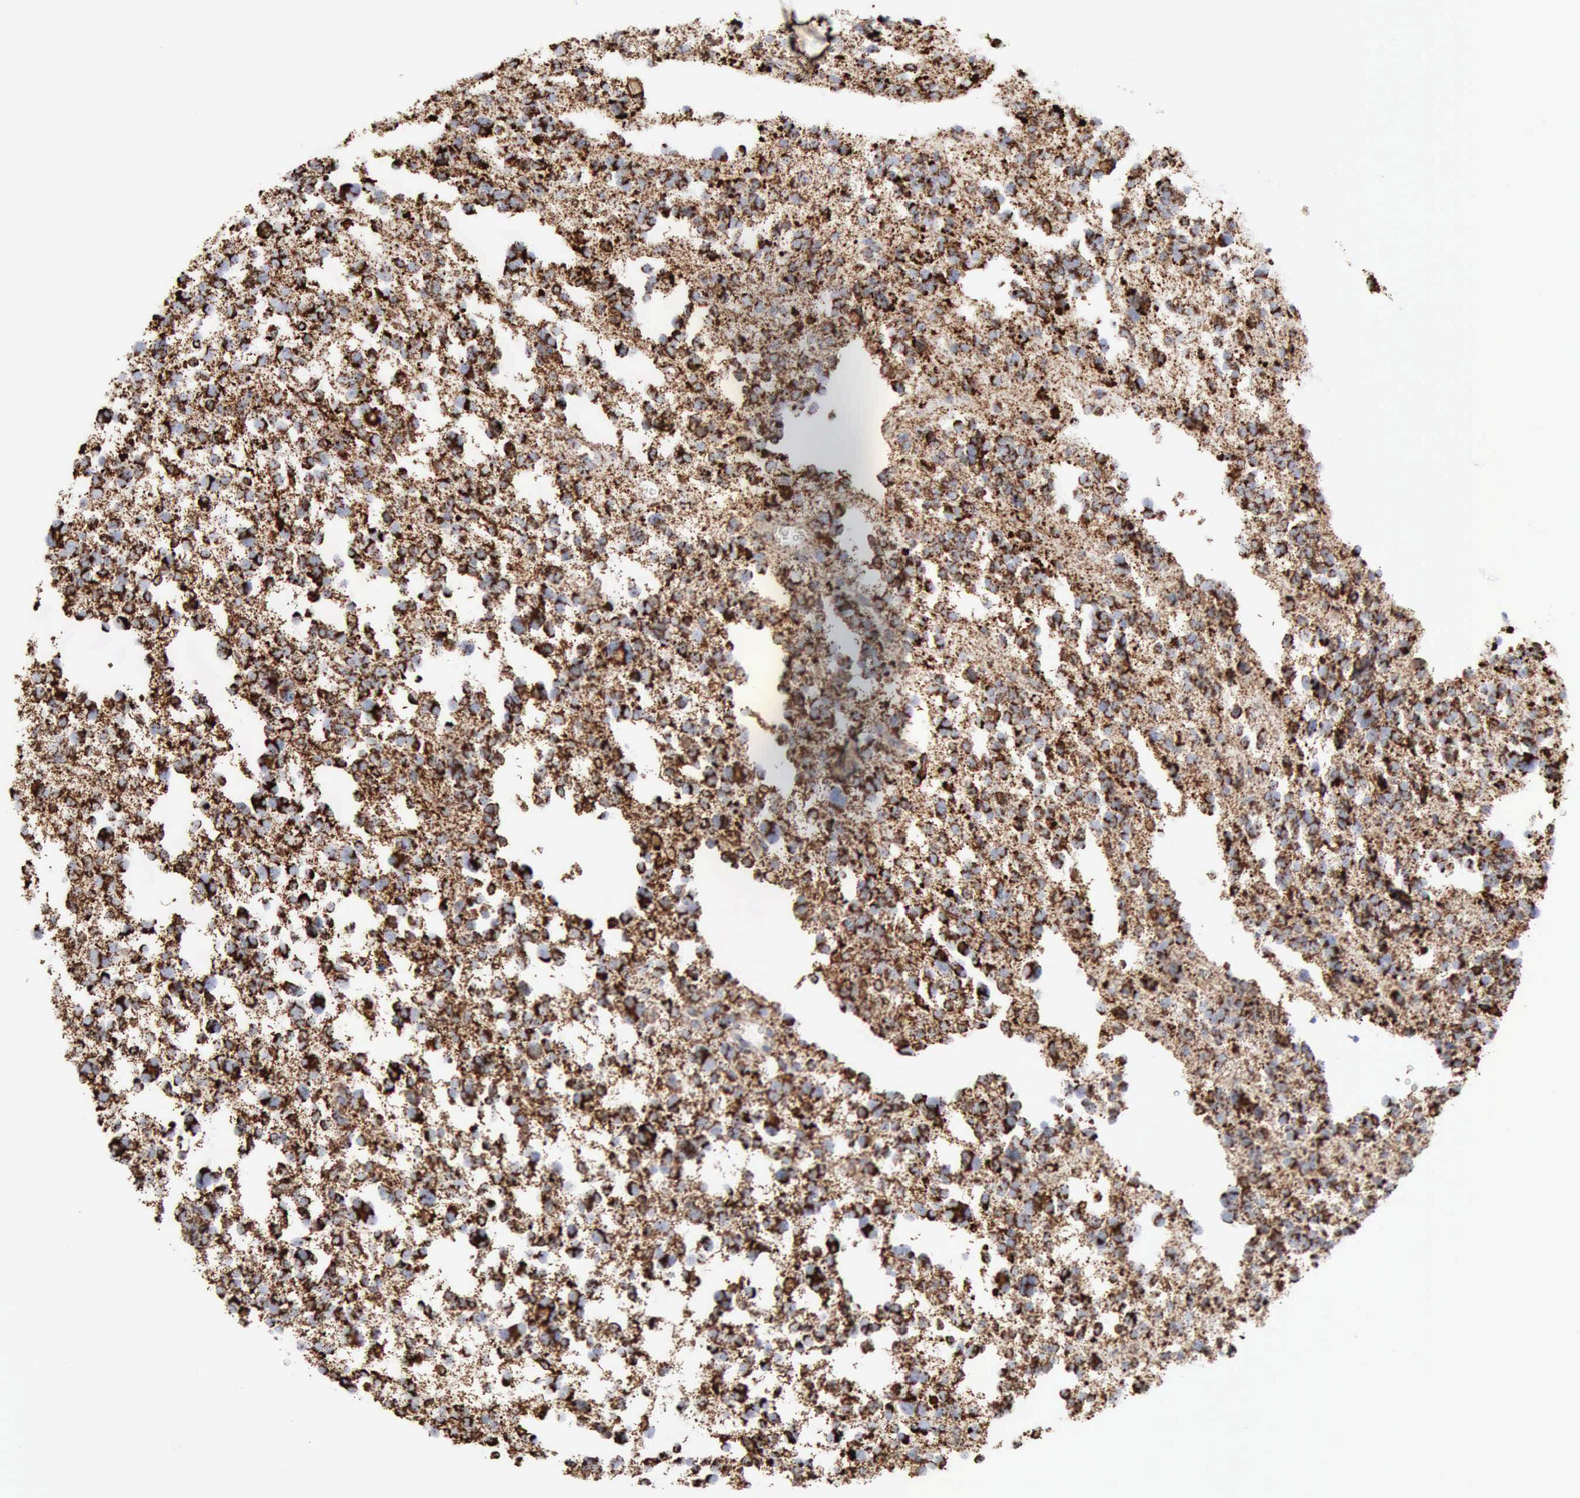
{"staining": {"intensity": "strong", "quantity": ">75%", "location": "cytoplasmic/membranous"}, "tissue": "glioma", "cell_type": "Tumor cells", "image_type": "cancer", "snomed": [{"axis": "morphology", "description": "Glioma, malignant, Low grade"}, {"axis": "topography", "description": "Brain"}], "caption": "Protein analysis of malignant low-grade glioma tissue reveals strong cytoplasmic/membranous expression in approximately >75% of tumor cells.", "gene": "ACO2", "patient": {"sex": "female", "age": 36}}